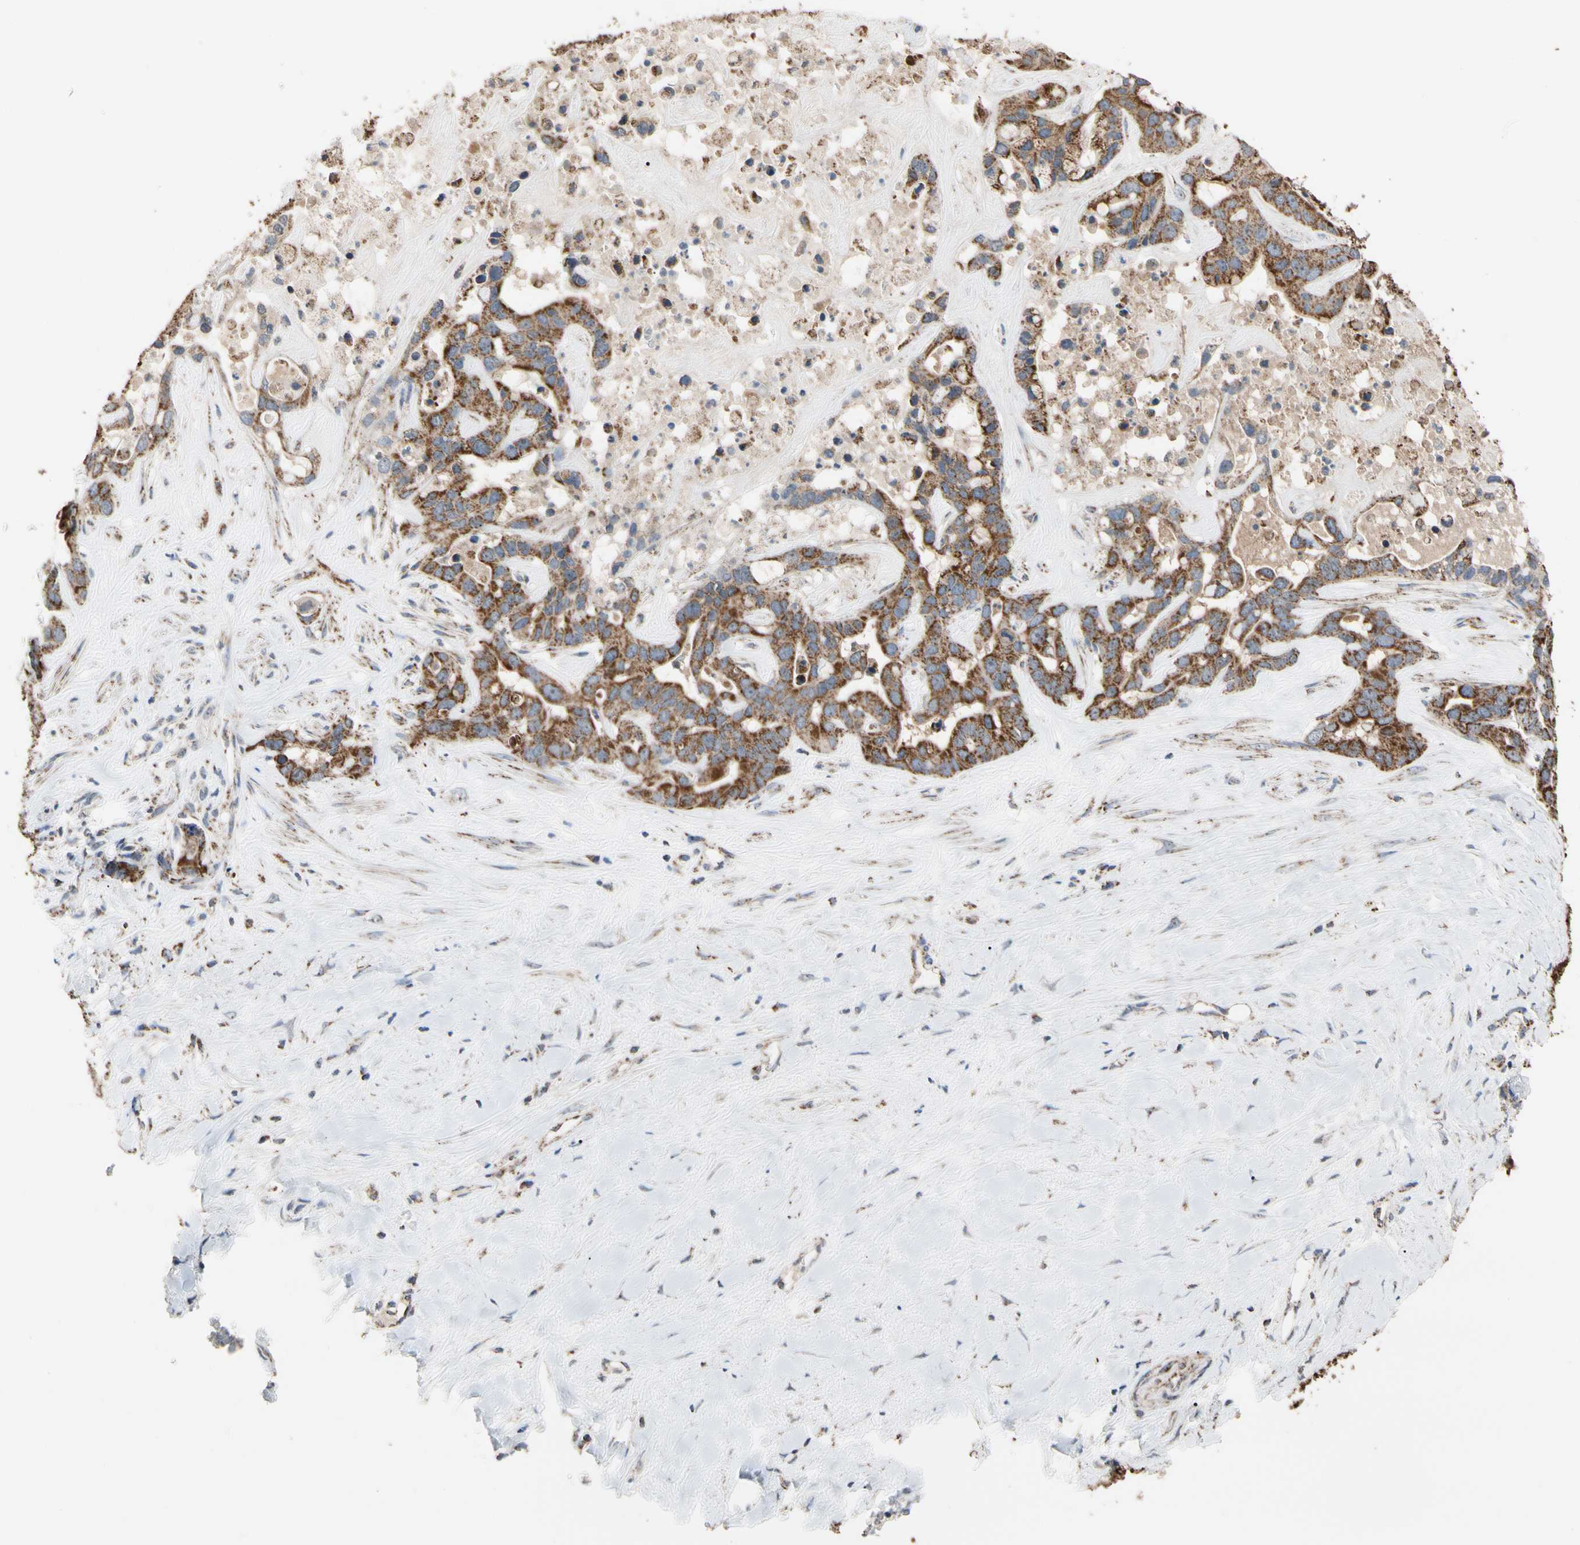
{"staining": {"intensity": "strong", "quantity": ">75%", "location": "cytoplasmic/membranous"}, "tissue": "liver cancer", "cell_type": "Tumor cells", "image_type": "cancer", "snomed": [{"axis": "morphology", "description": "Cholangiocarcinoma"}, {"axis": "topography", "description": "Liver"}], "caption": "Immunohistochemical staining of human liver cancer (cholangiocarcinoma) reveals strong cytoplasmic/membranous protein expression in approximately >75% of tumor cells.", "gene": "FAM110B", "patient": {"sex": "female", "age": 65}}